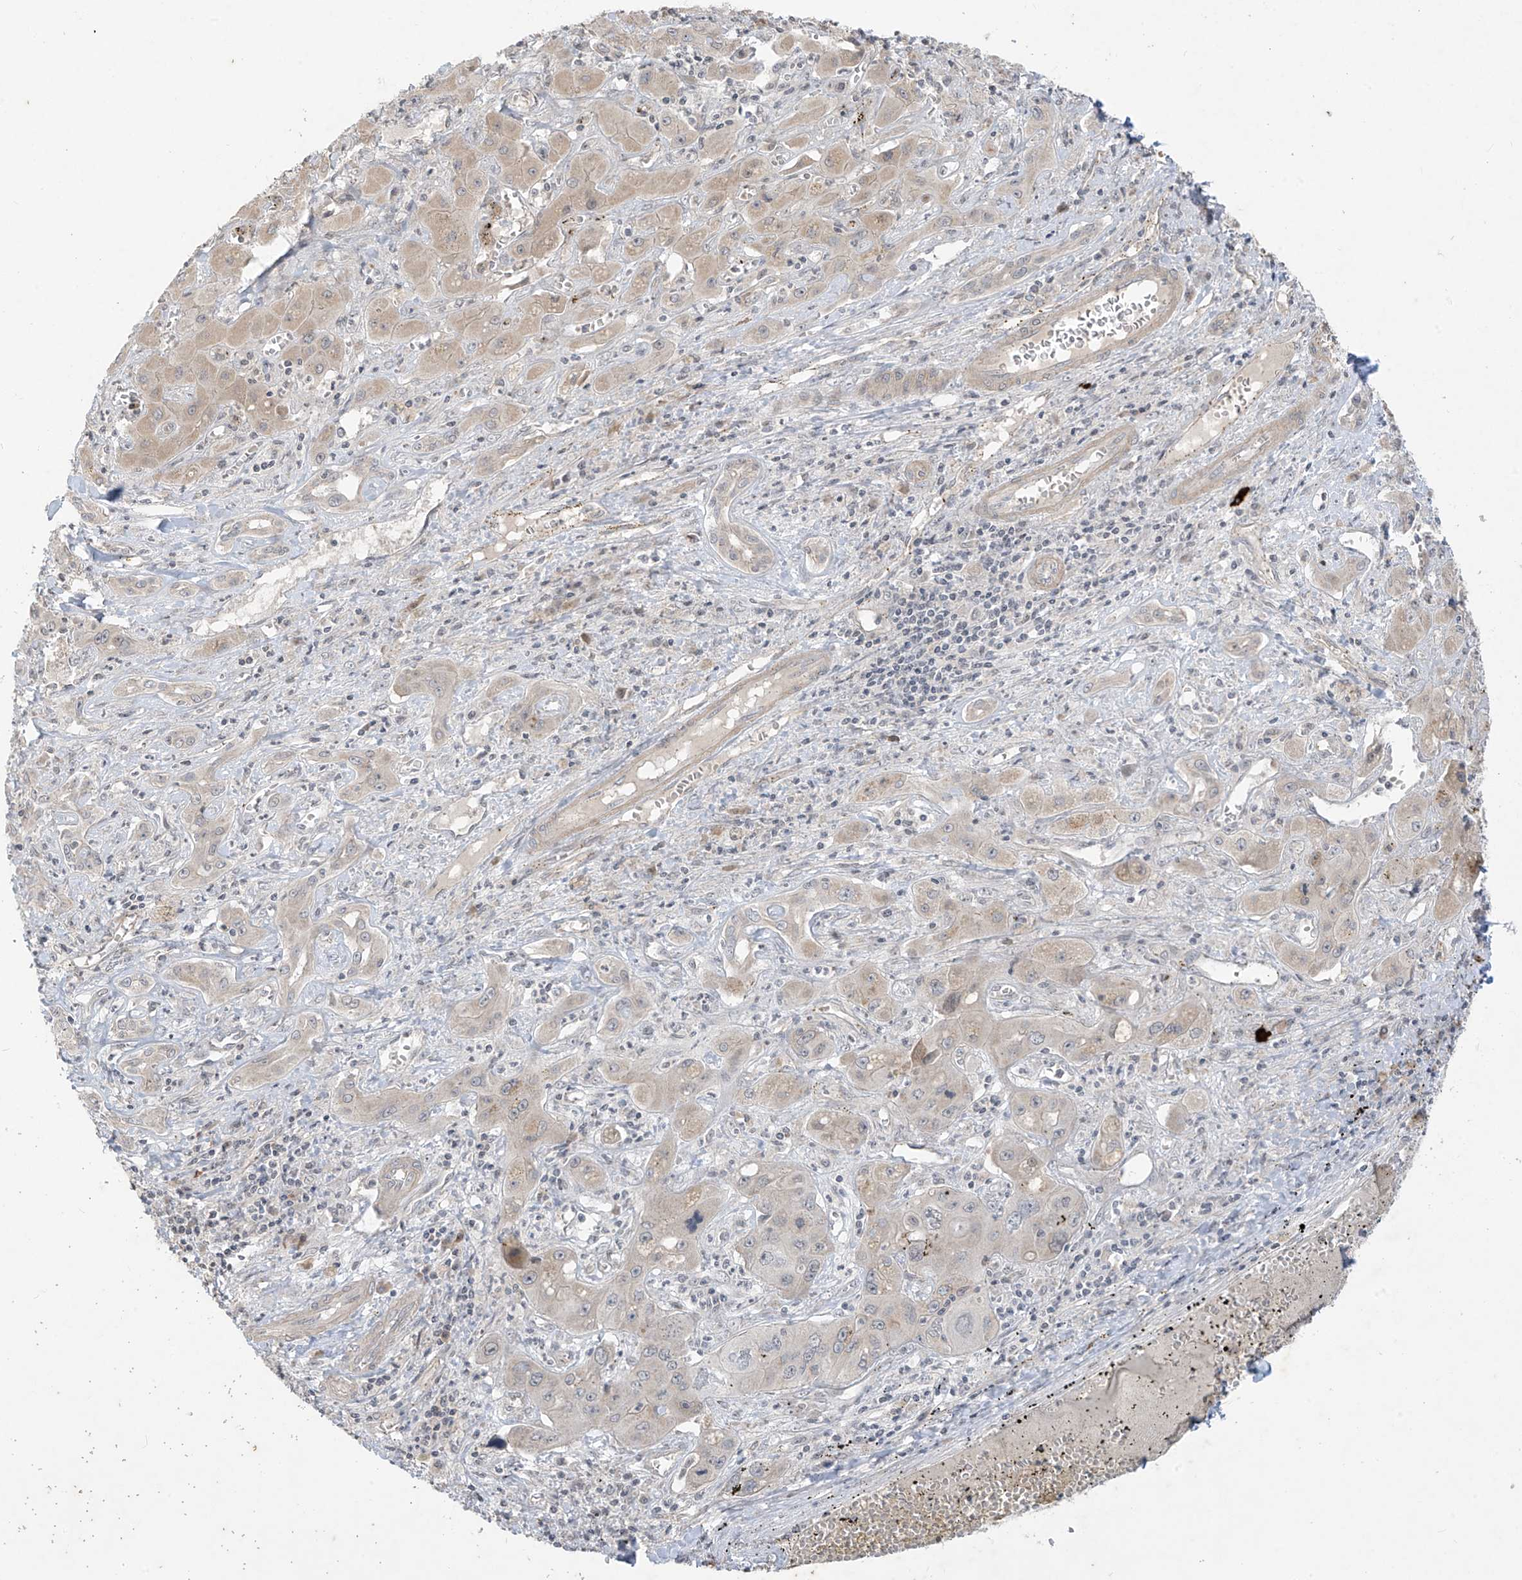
{"staining": {"intensity": "weak", "quantity": "<25%", "location": "cytoplasmic/membranous"}, "tissue": "liver cancer", "cell_type": "Tumor cells", "image_type": "cancer", "snomed": [{"axis": "morphology", "description": "Cholangiocarcinoma"}, {"axis": "topography", "description": "Liver"}], "caption": "DAB immunohistochemical staining of cholangiocarcinoma (liver) exhibits no significant staining in tumor cells.", "gene": "DGKQ", "patient": {"sex": "male", "age": 67}}